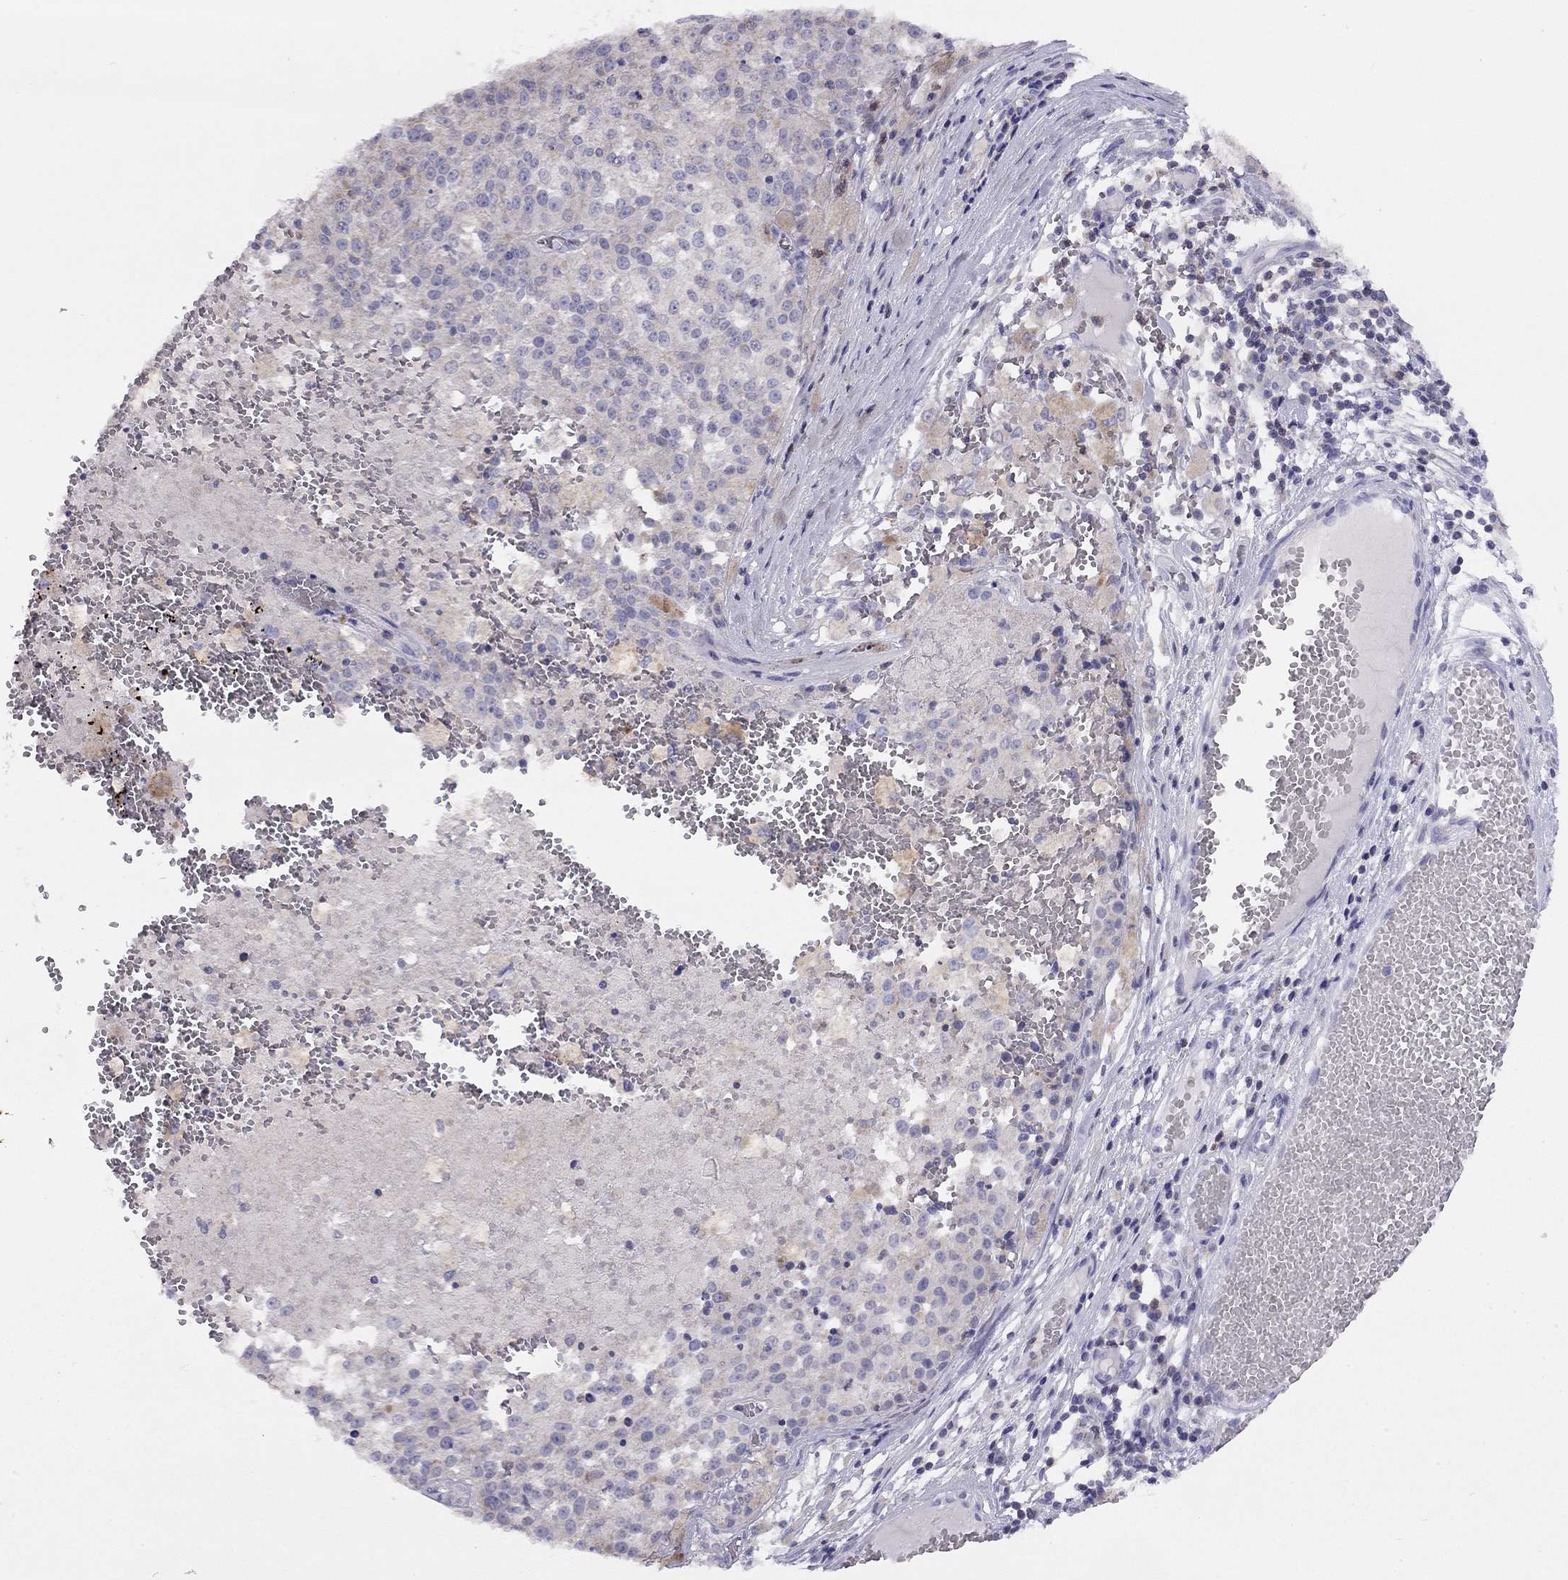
{"staining": {"intensity": "weak", "quantity": "<25%", "location": "cytoplasmic/membranous"}, "tissue": "melanoma", "cell_type": "Tumor cells", "image_type": "cancer", "snomed": [{"axis": "morphology", "description": "Malignant melanoma, Metastatic site"}, {"axis": "topography", "description": "Lymph node"}], "caption": "DAB immunohistochemical staining of human malignant melanoma (metastatic site) reveals no significant expression in tumor cells.", "gene": "CITED1", "patient": {"sex": "female", "age": 64}}